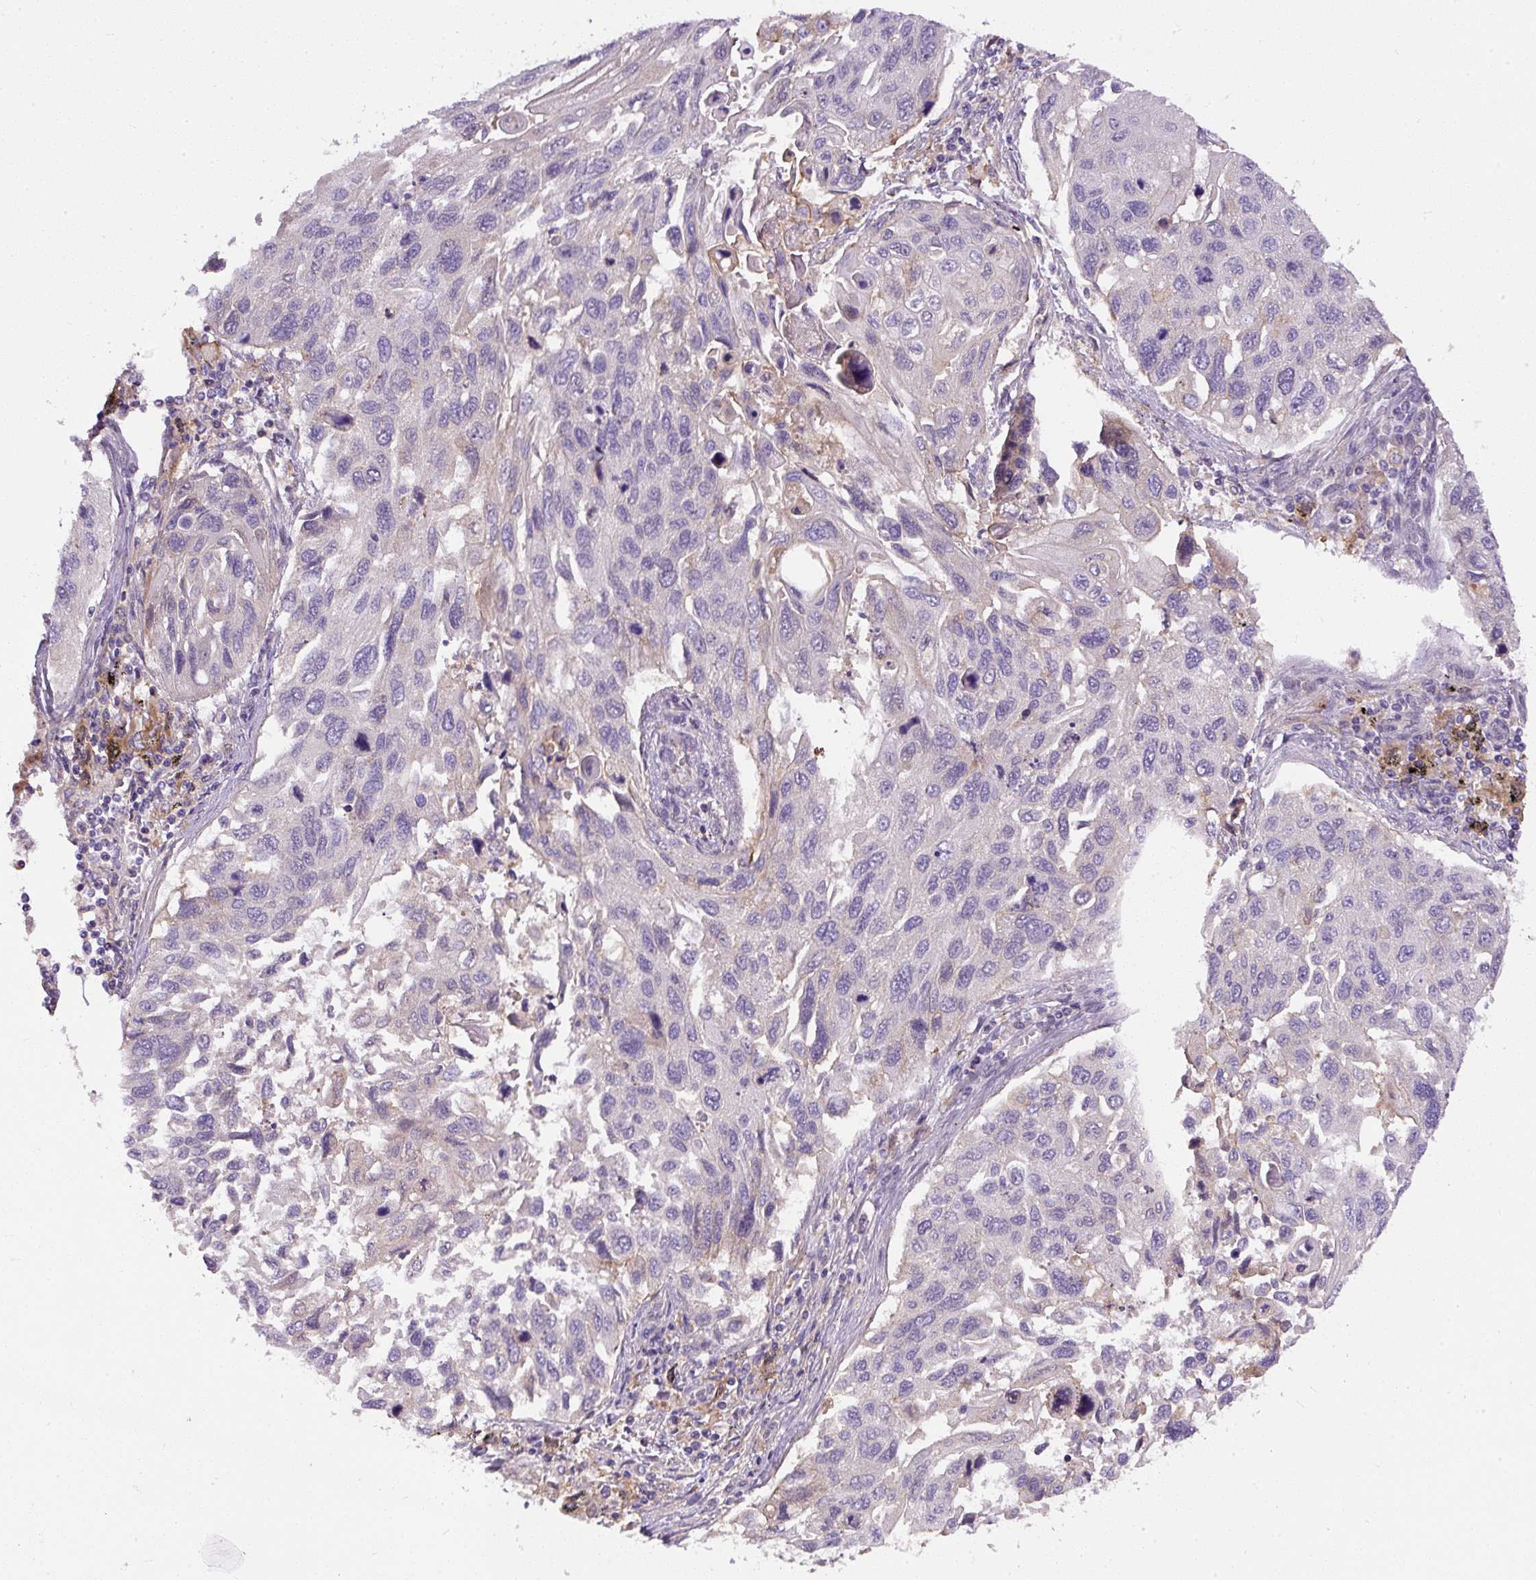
{"staining": {"intensity": "negative", "quantity": "none", "location": "none"}, "tissue": "lung cancer", "cell_type": "Tumor cells", "image_type": "cancer", "snomed": [{"axis": "morphology", "description": "Squamous cell carcinoma, NOS"}, {"axis": "topography", "description": "Lung"}], "caption": "The immunohistochemistry (IHC) histopathology image has no significant positivity in tumor cells of squamous cell carcinoma (lung) tissue.", "gene": "DAPK1", "patient": {"sex": "male", "age": 62}}